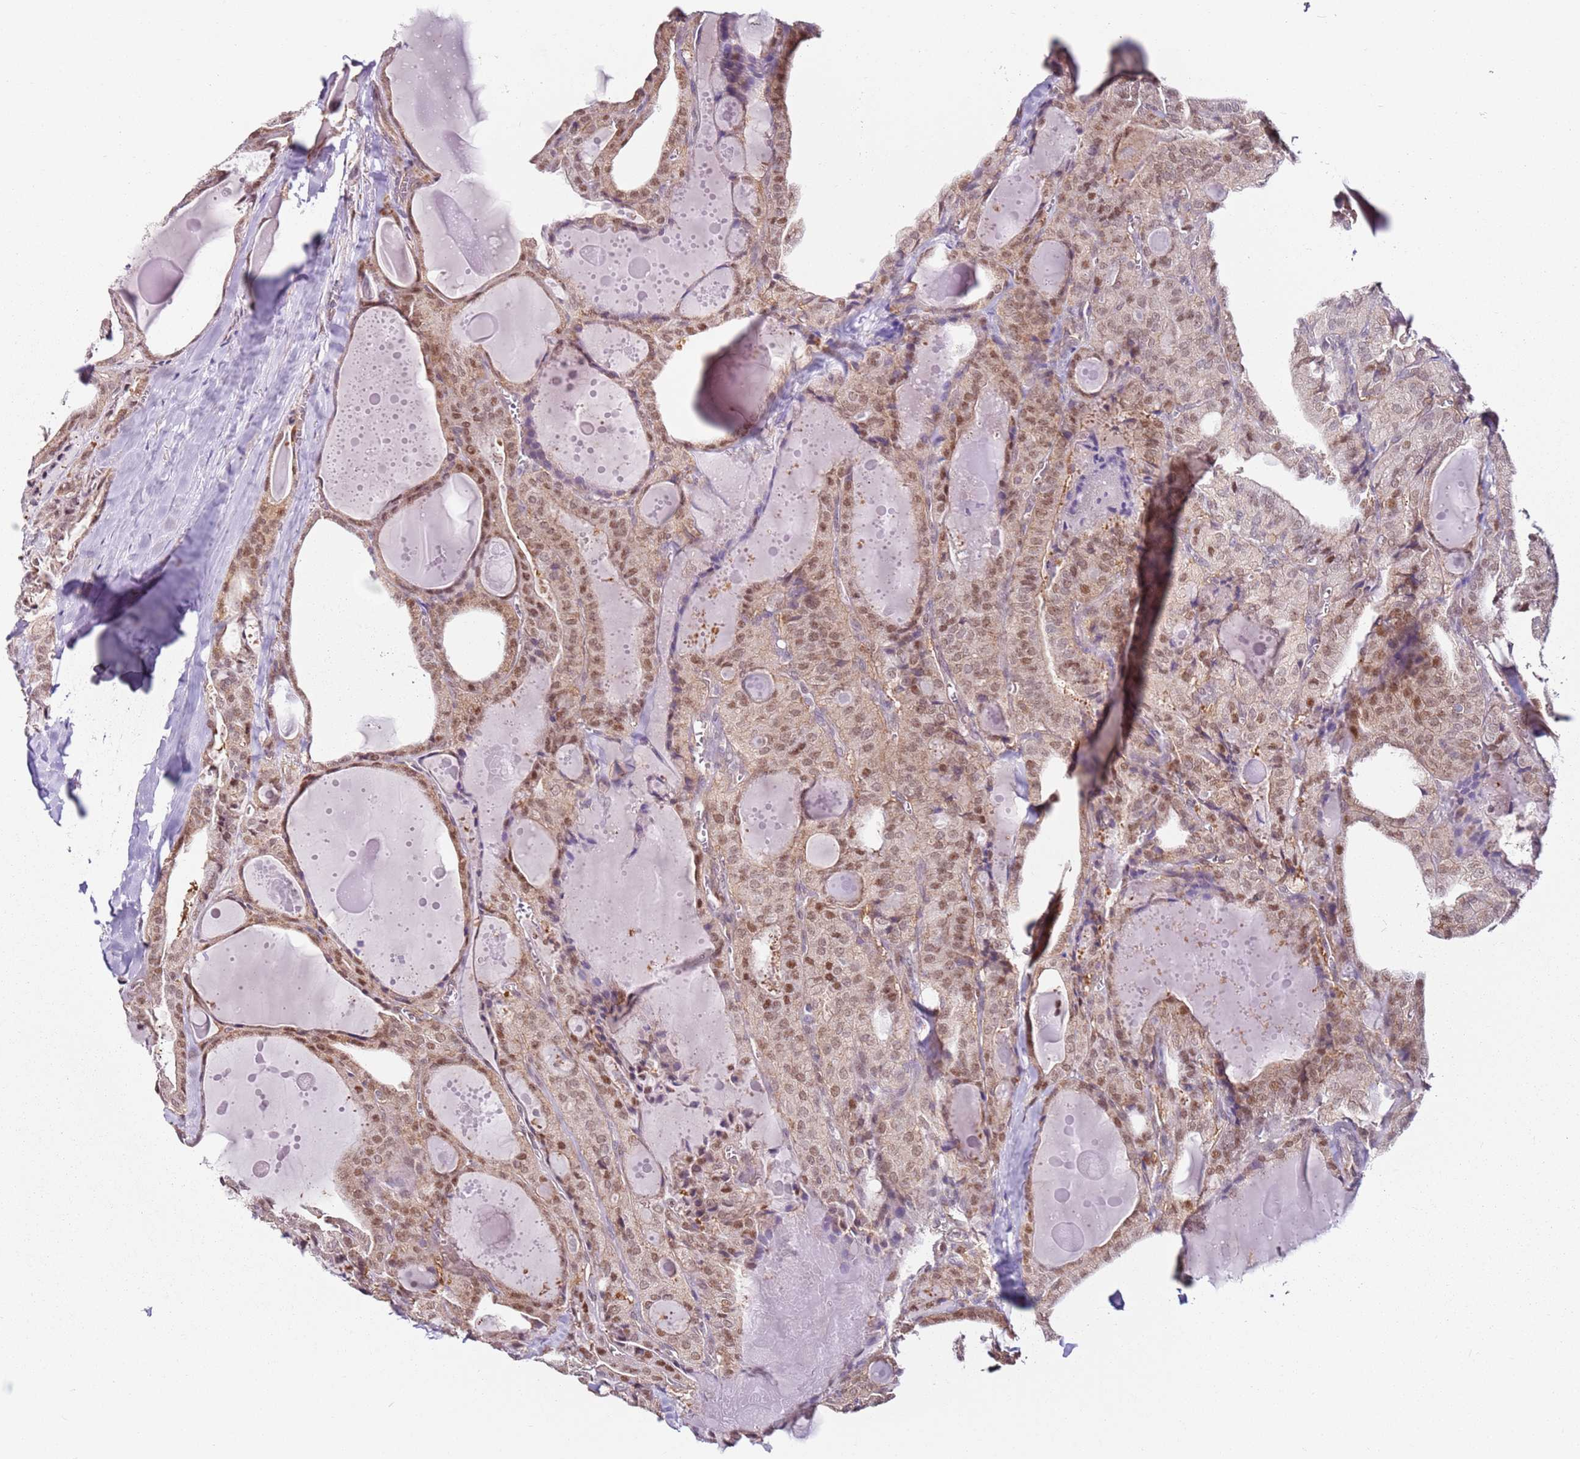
{"staining": {"intensity": "moderate", "quantity": "25%-75%", "location": "nuclear"}, "tissue": "thyroid cancer", "cell_type": "Tumor cells", "image_type": "cancer", "snomed": [{"axis": "morphology", "description": "Papillary adenocarcinoma, NOS"}, {"axis": "topography", "description": "Thyroid gland"}], "caption": "The micrograph exhibits a brown stain indicating the presence of a protein in the nuclear of tumor cells in thyroid cancer (papillary adenocarcinoma).", "gene": "PSMD4", "patient": {"sex": "male", "age": 52}}